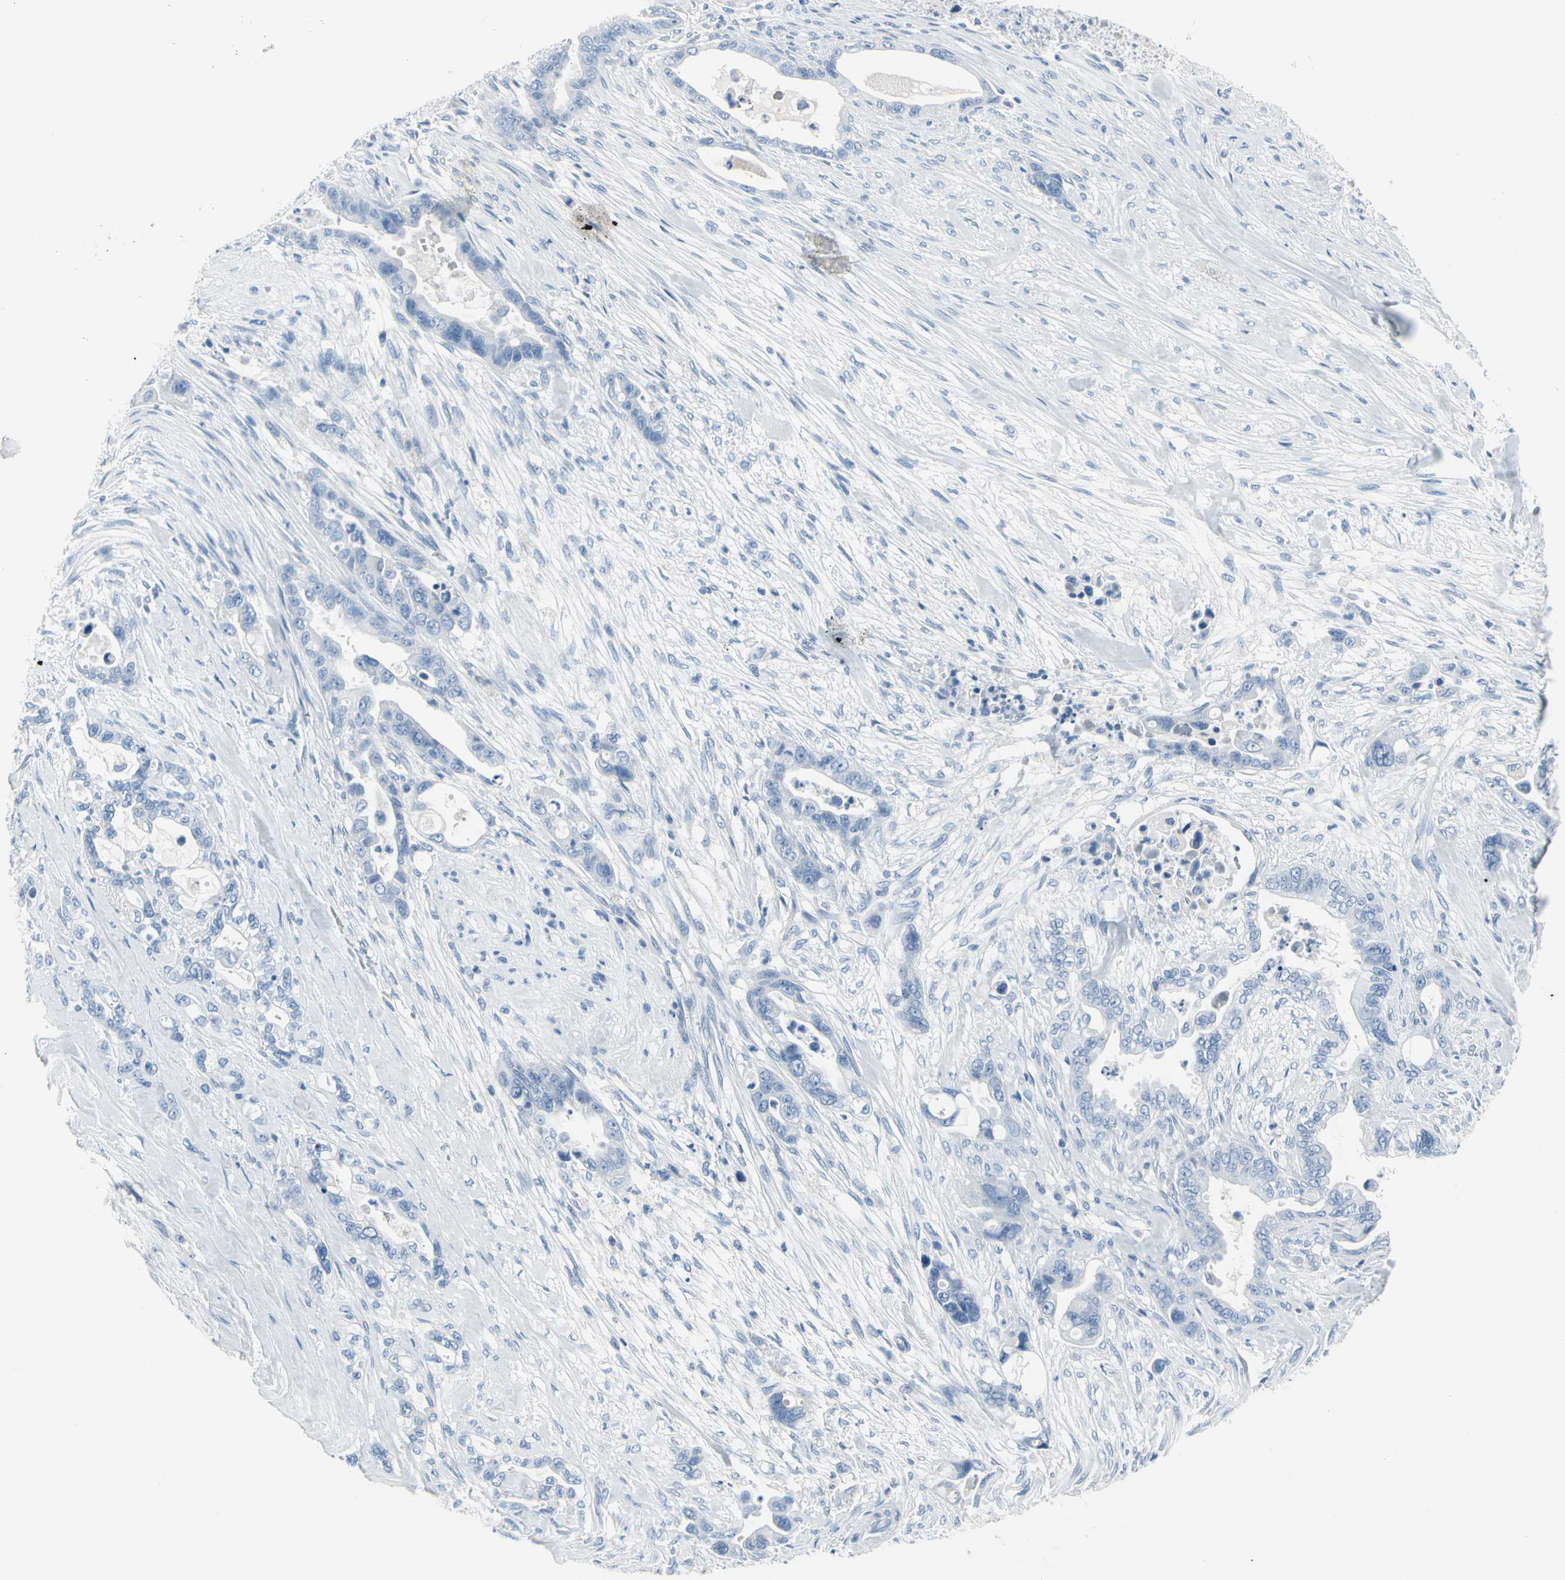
{"staining": {"intensity": "negative", "quantity": "none", "location": "none"}, "tissue": "pancreatic cancer", "cell_type": "Tumor cells", "image_type": "cancer", "snomed": [{"axis": "morphology", "description": "Adenocarcinoma, NOS"}, {"axis": "topography", "description": "Pancreas"}], "caption": "Tumor cells are negative for brown protein staining in pancreatic adenocarcinoma.", "gene": "TPO", "patient": {"sex": "male", "age": 70}}